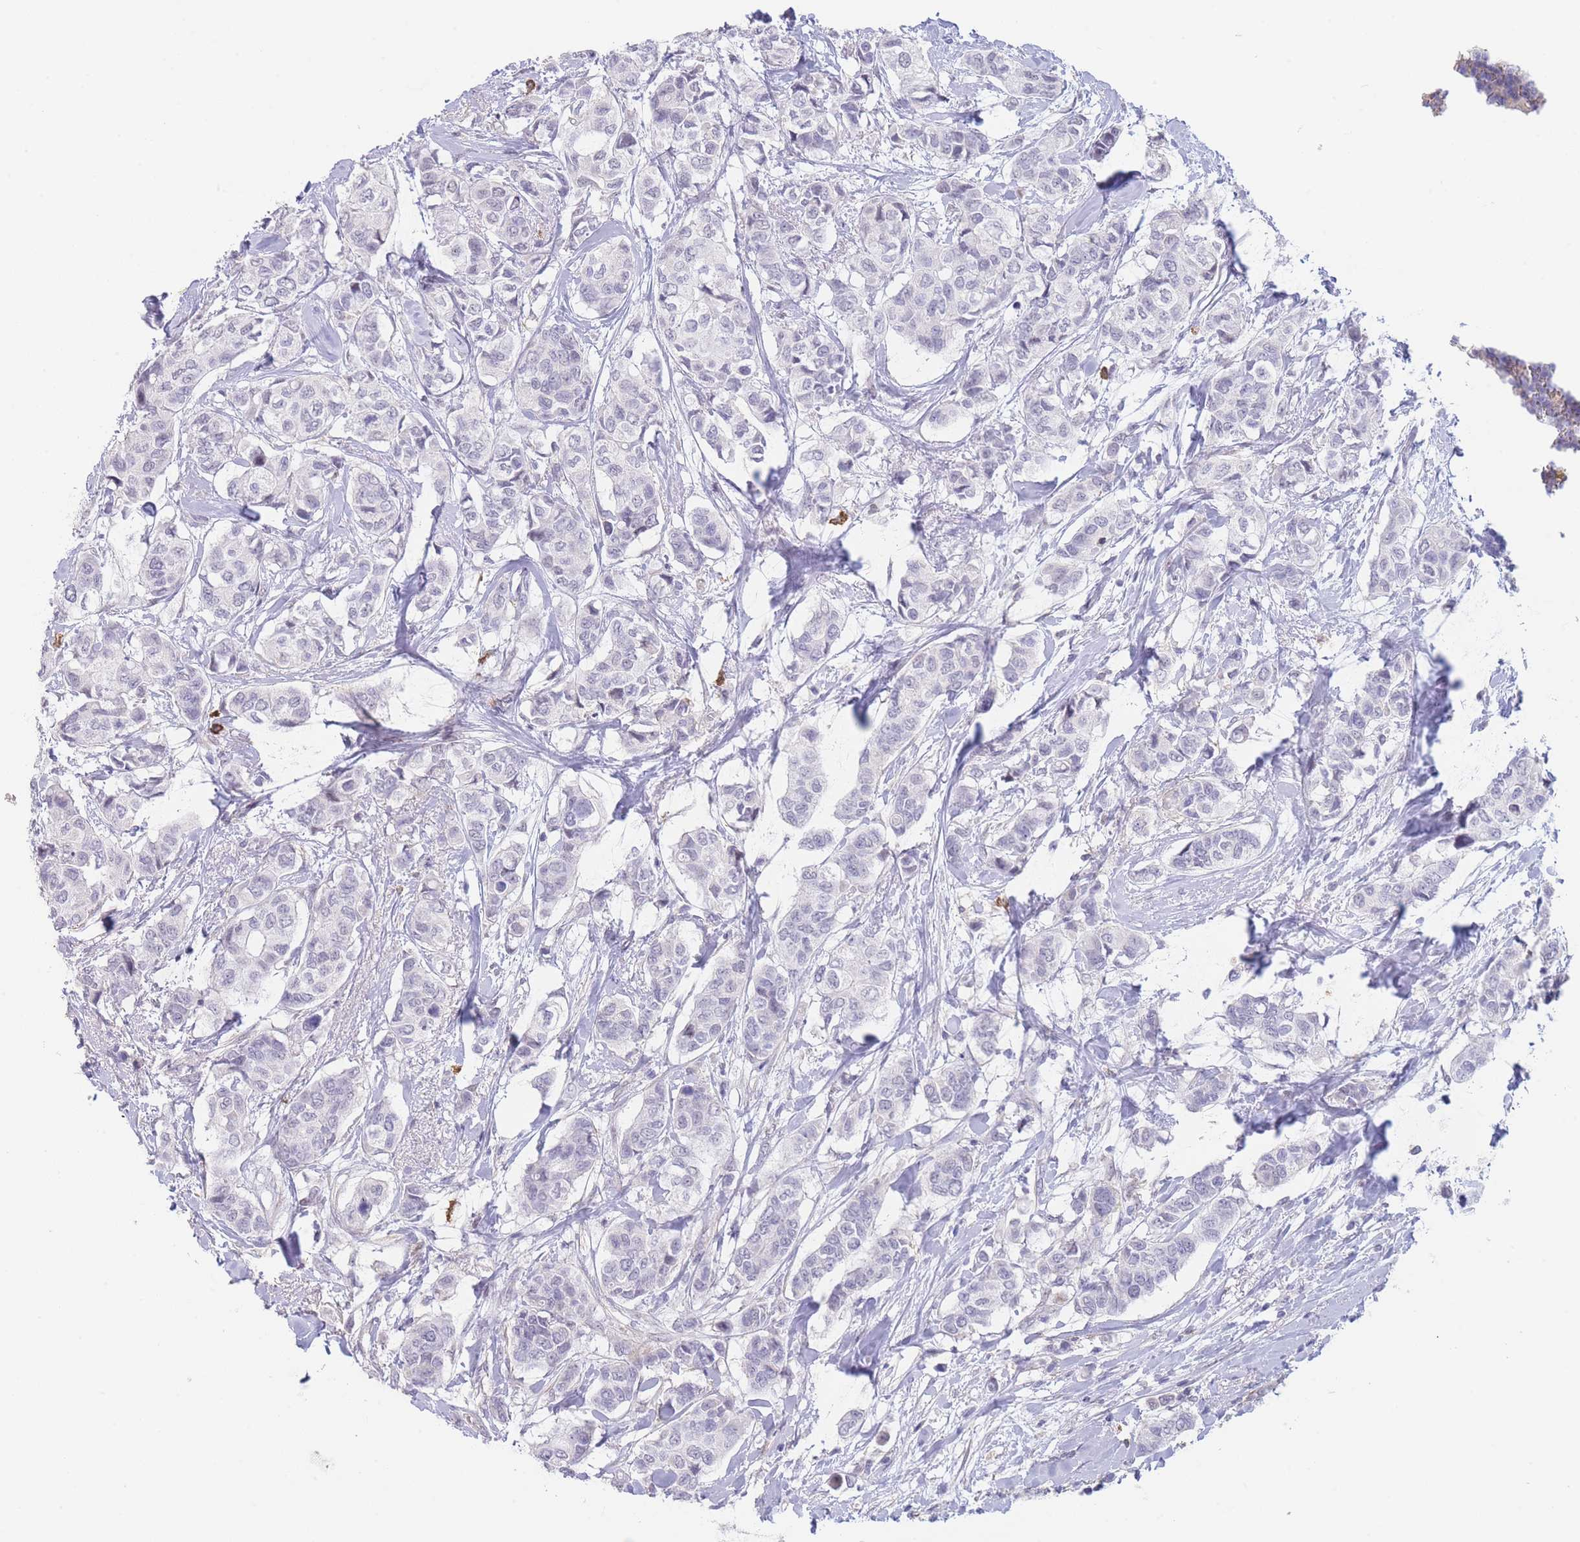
{"staining": {"intensity": "negative", "quantity": "none", "location": "none"}, "tissue": "breast cancer", "cell_type": "Tumor cells", "image_type": "cancer", "snomed": [{"axis": "morphology", "description": "Lobular carcinoma"}, {"axis": "topography", "description": "Breast"}], "caption": "There is no significant staining in tumor cells of lobular carcinoma (breast). Brightfield microscopy of immunohistochemistry stained with DAB (3,3'-diaminobenzidine) (brown) and hematoxylin (blue), captured at high magnification.", "gene": "ASAP3", "patient": {"sex": "female", "age": 51}}